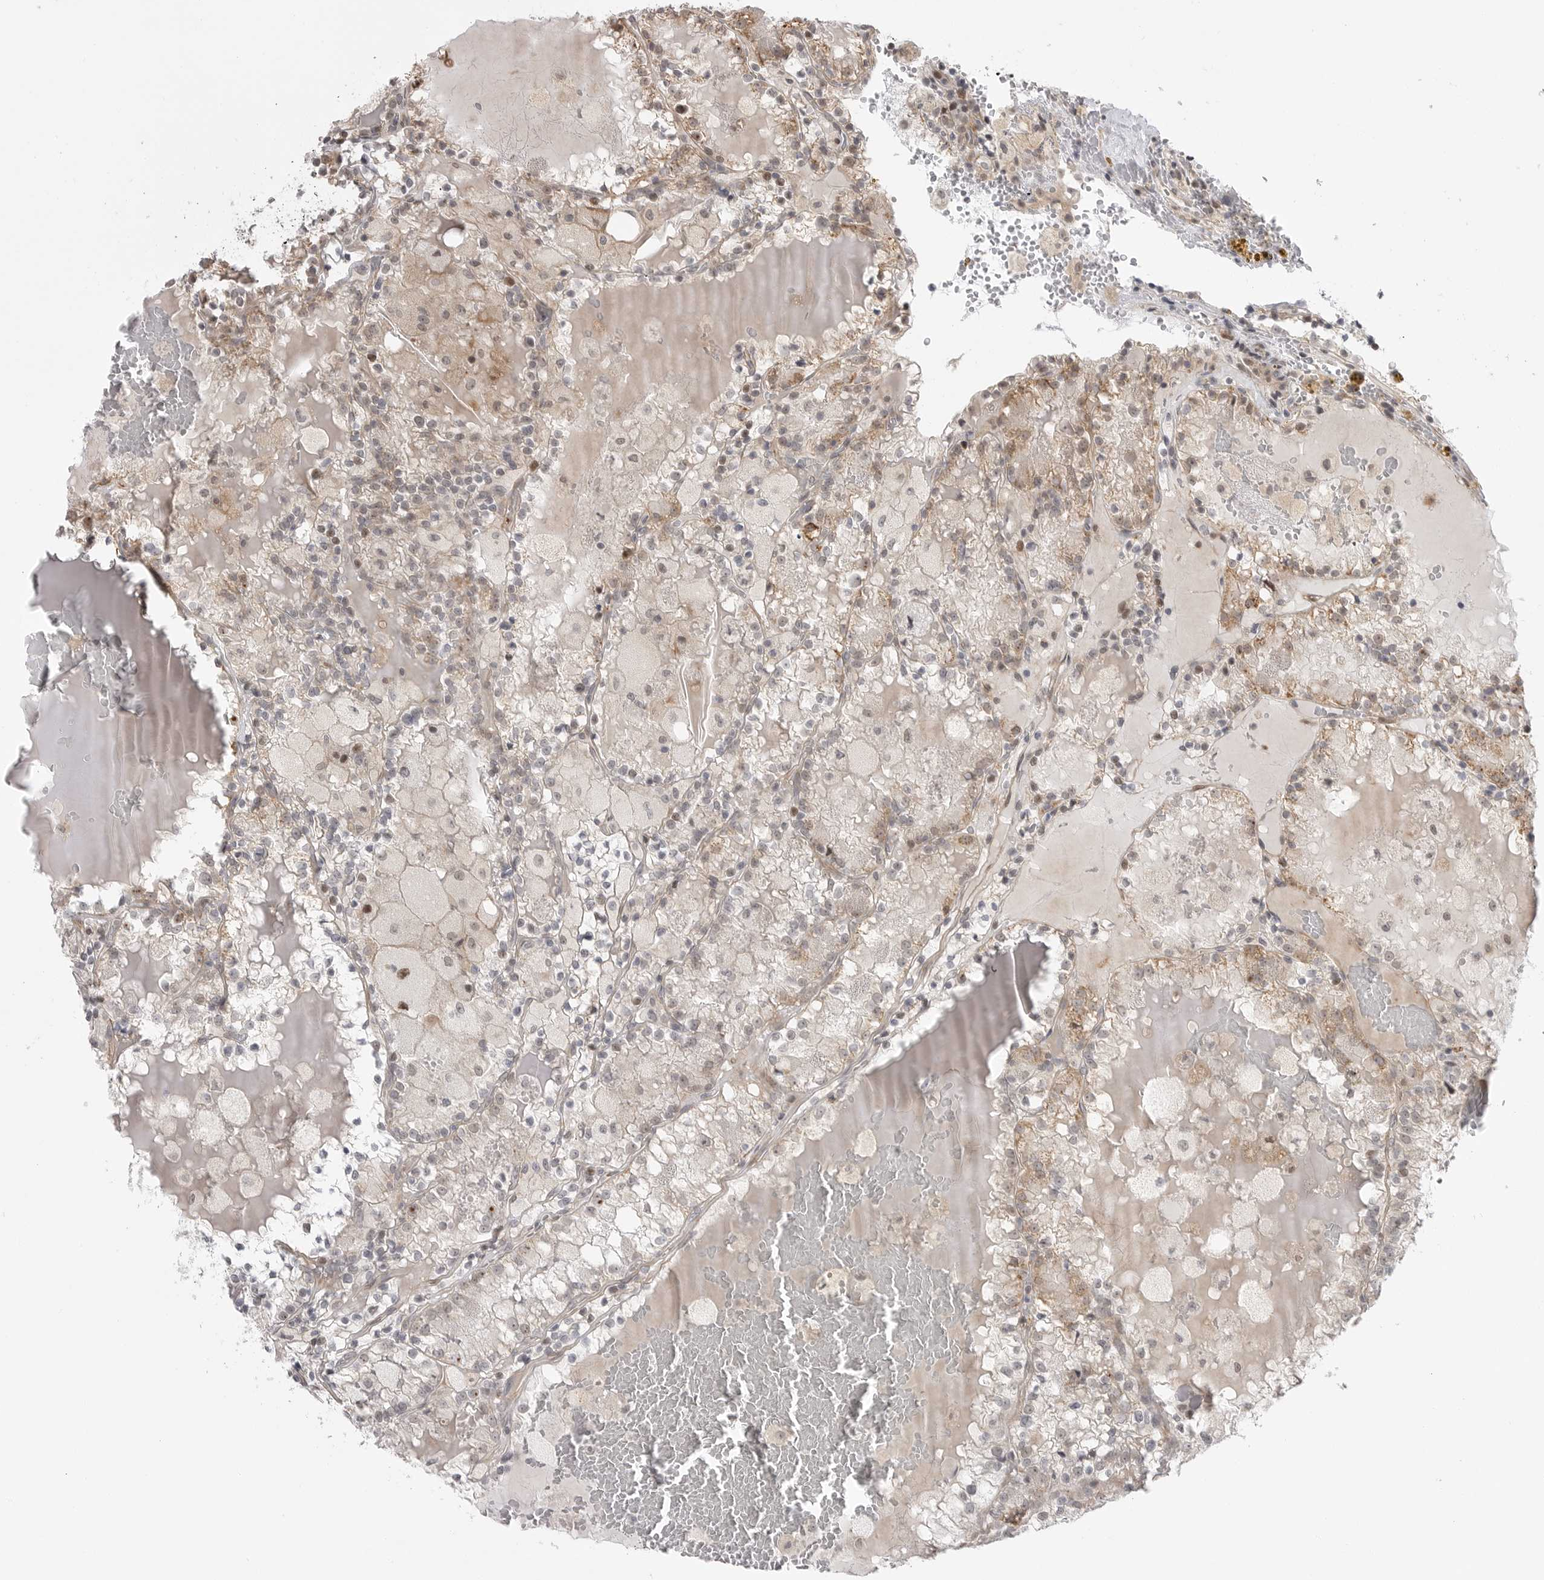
{"staining": {"intensity": "weak", "quantity": ">75%", "location": "cytoplasmic/membranous,nuclear"}, "tissue": "renal cancer", "cell_type": "Tumor cells", "image_type": "cancer", "snomed": [{"axis": "morphology", "description": "Adenocarcinoma, NOS"}, {"axis": "topography", "description": "Kidney"}], "caption": "Renal adenocarcinoma stained for a protein (brown) shows weak cytoplasmic/membranous and nuclear positive staining in about >75% of tumor cells.", "gene": "GGT6", "patient": {"sex": "female", "age": 56}}